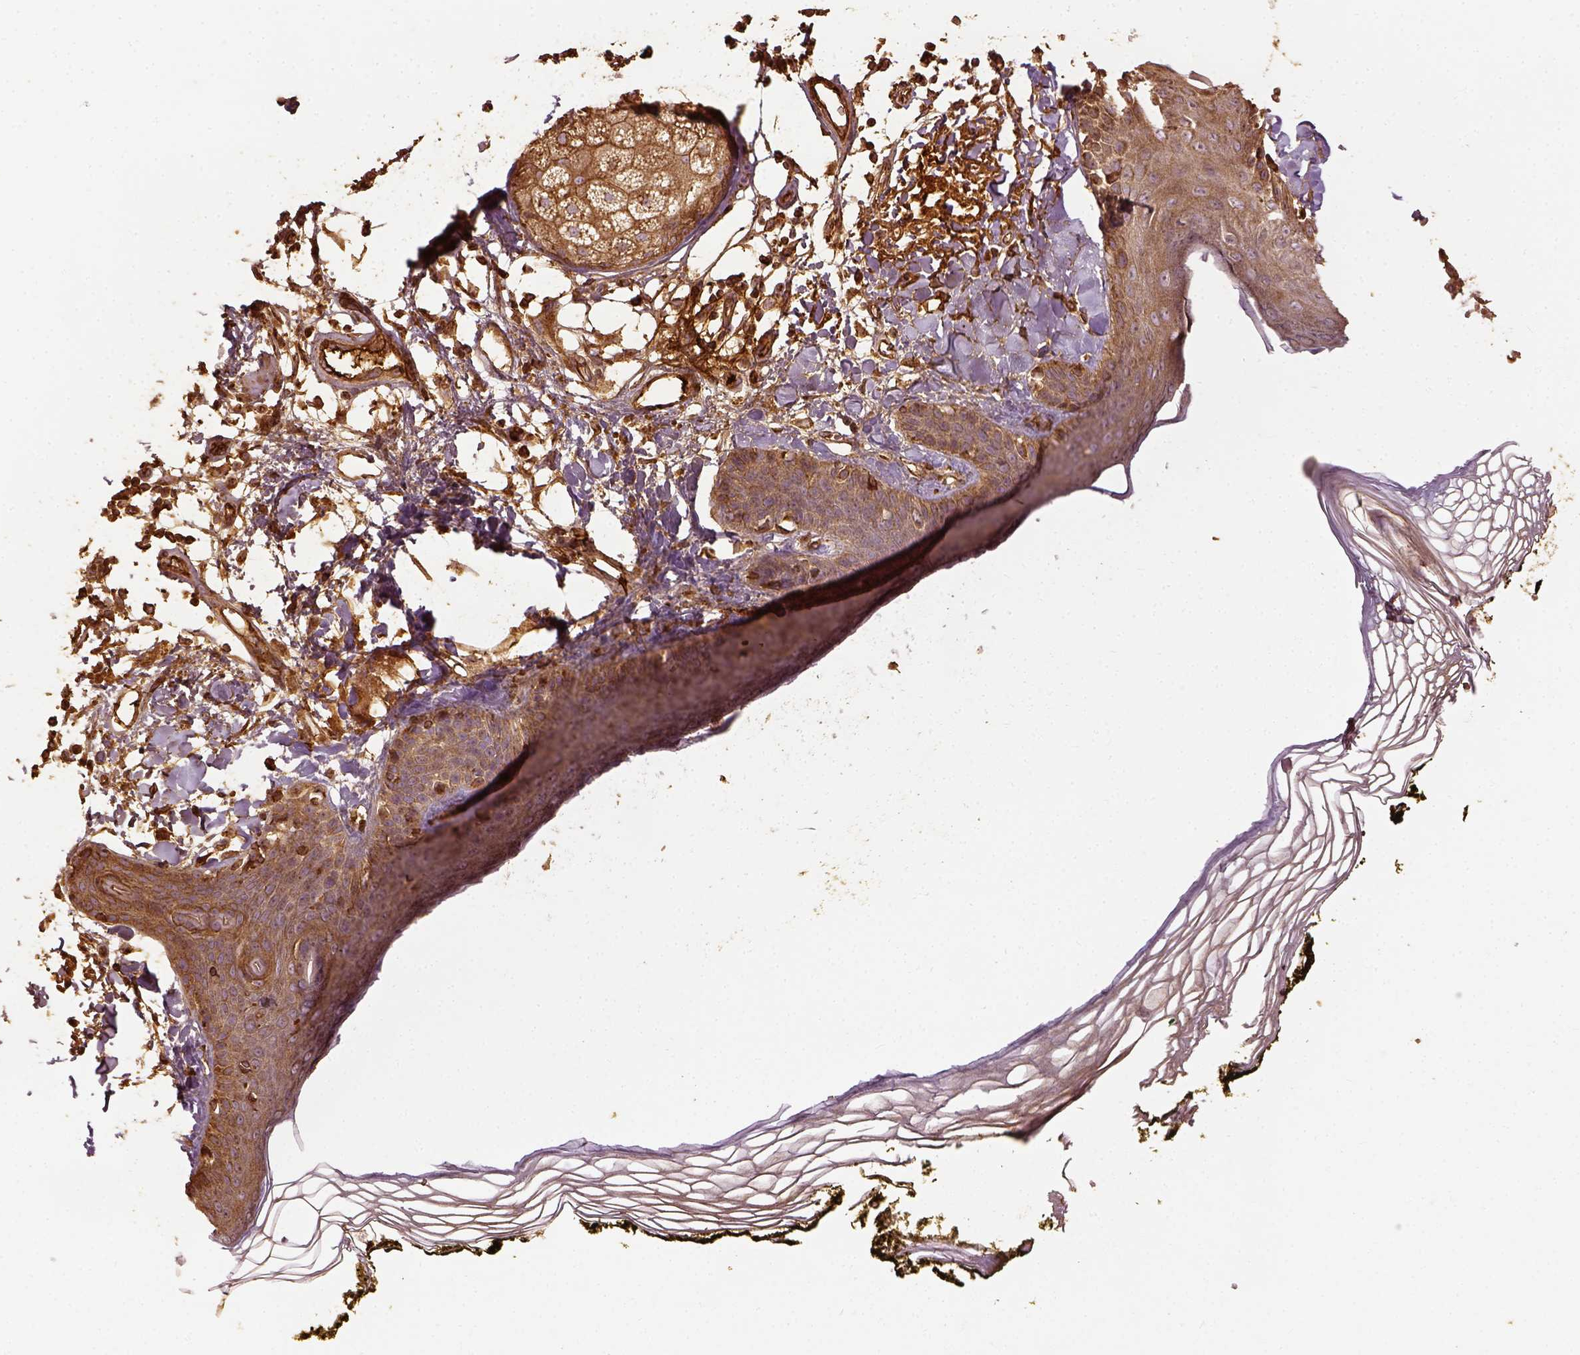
{"staining": {"intensity": "moderate", "quantity": "25%-75%", "location": "cytoplasmic/membranous"}, "tissue": "skin", "cell_type": "Fibroblasts", "image_type": "normal", "snomed": [{"axis": "morphology", "description": "Normal tissue, NOS"}, {"axis": "topography", "description": "Skin"}], "caption": "Normal skin was stained to show a protein in brown. There is medium levels of moderate cytoplasmic/membranous positivity in about 25%-75% of fibroblasts.", "gene": "VEGFA", "patient": {"sex": "male", "age": 76}}